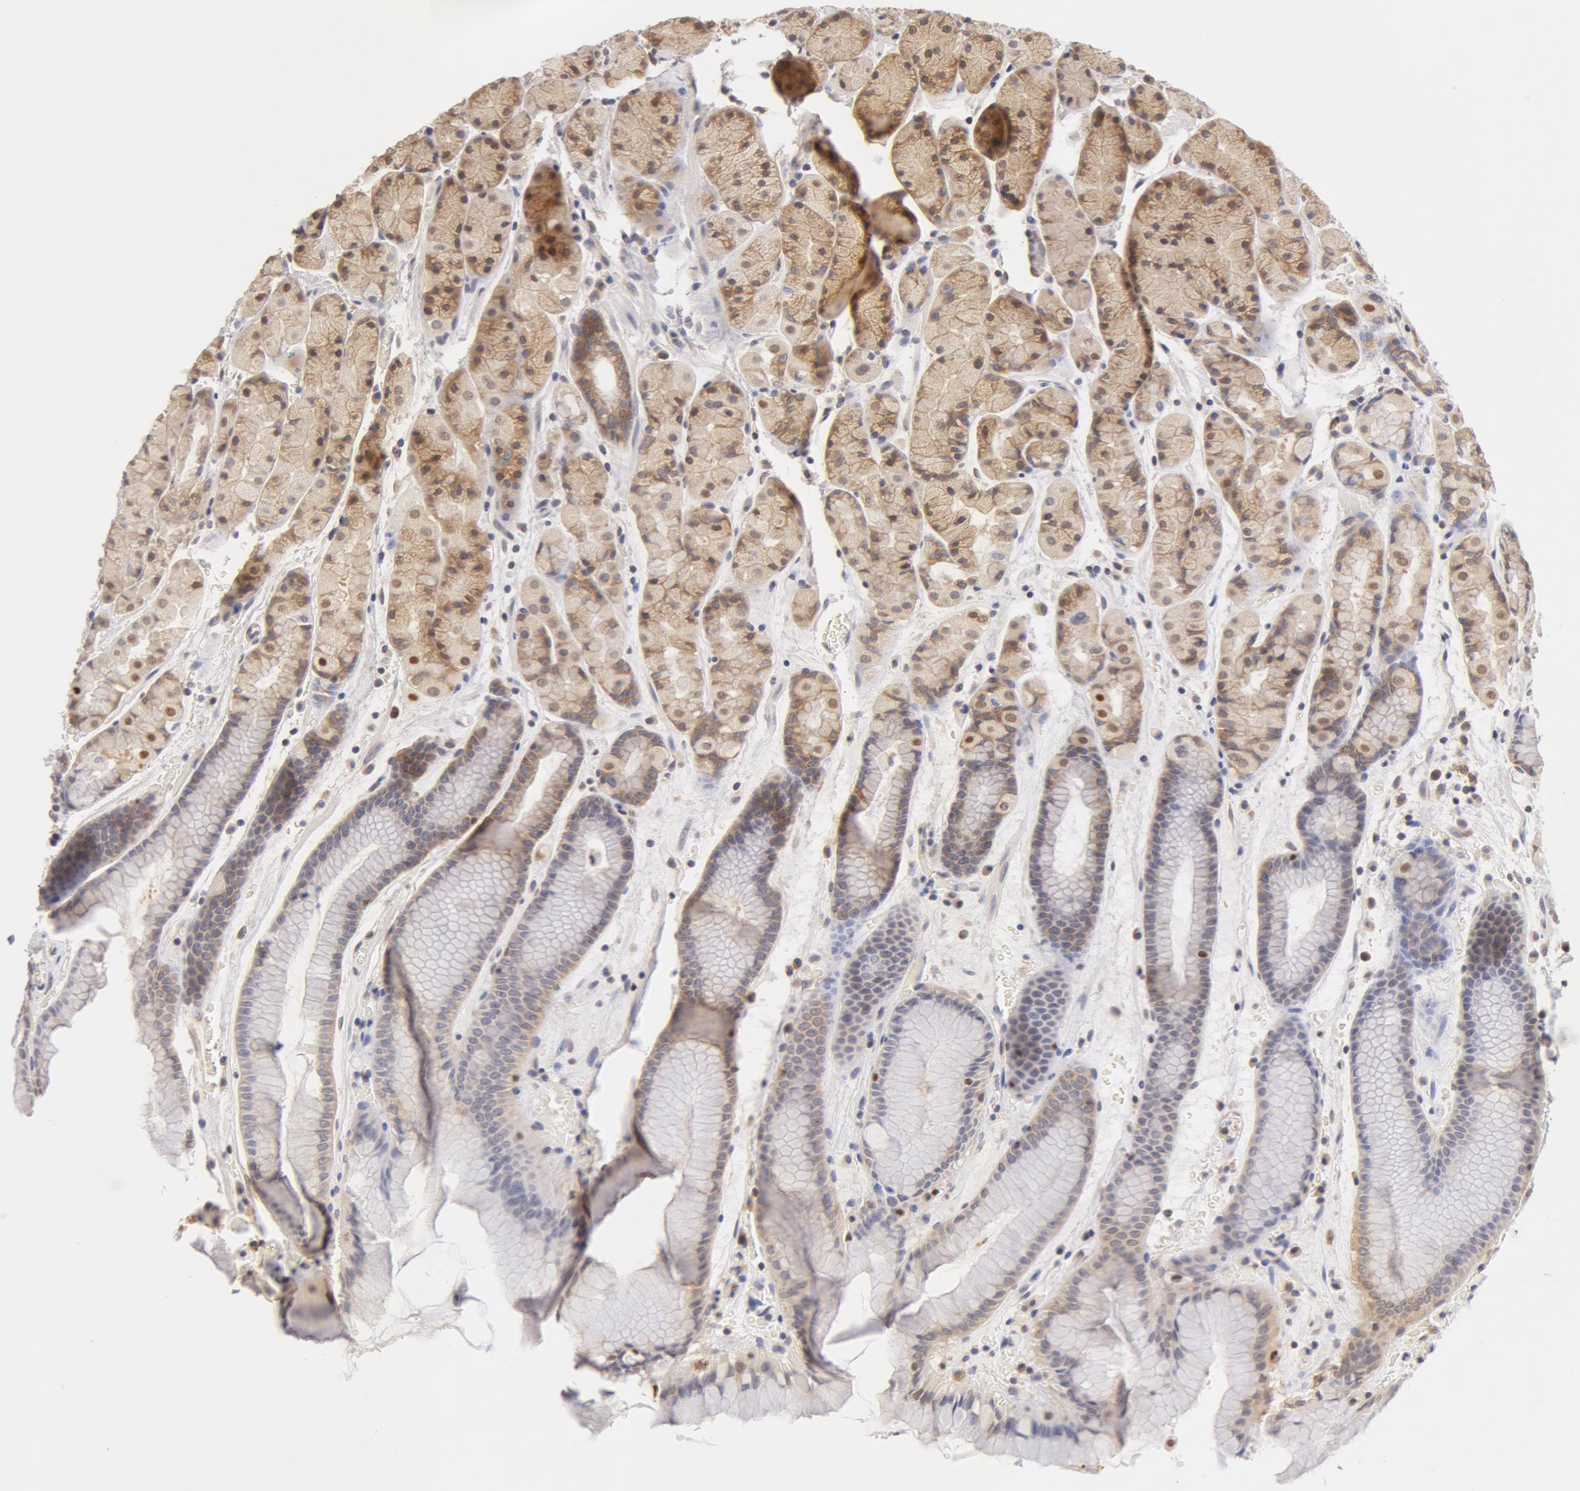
{"staining": {"intensity": "moderate", "quantity": "25%-75%", "location": "cytoplasmic/membranous"}, "tissue": "stomach", "cell_type": "Glandular cells", "image_type": "normal", "snomed": [{"axis": "morphology", "description": "Normal tissue, NOS"}, {"axis": "topography", "description": "Stomach, upper"}], "caption": "Moderate cytoplasmic/membranous protein expression is seen in about 25%-75% of glandular cells in stomach. (DAB IHC, brown staining for protein, blue staining for nuclei).", "gene": "DDX3X", "patient": {"sex": "male", "age": 72}}